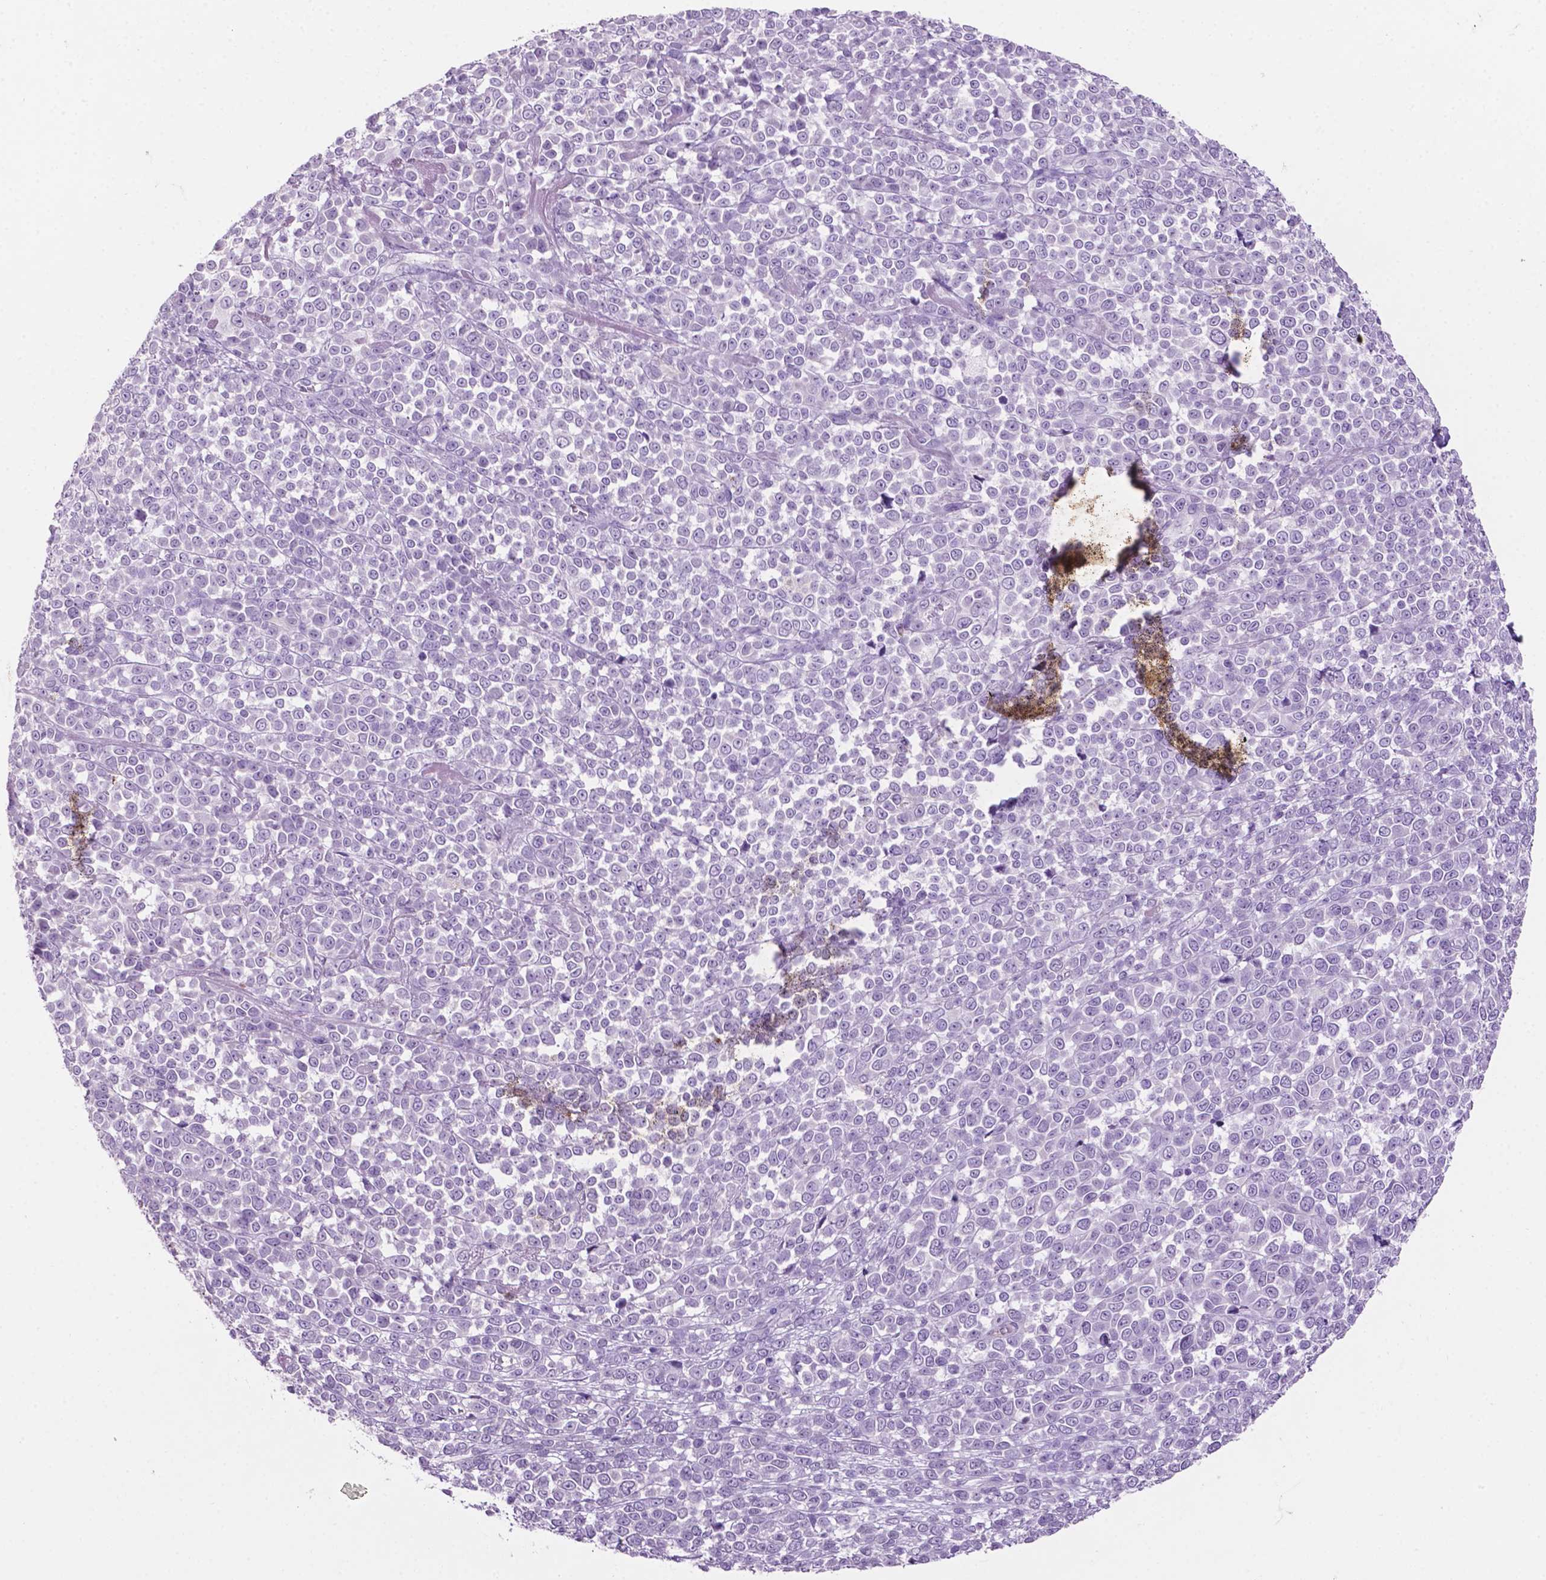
{"staining": {"intensity": "negative", "quantity": "none", "location": "none"}, "tissue": "melanoma", "cell_type": "Tumor cells", "image_type": "cancer", "snomed": [{"axis": "morphology", "description": "Malignant melanoma, NOS"}, {"axis": "topography", "description": "Skin"}], "caption": "Melanoma was stained to show a protein in brown. There is no significant expression in tumor cells.", "gene": "PHGR1", "patient": {"sex": "female", "age": 95}}